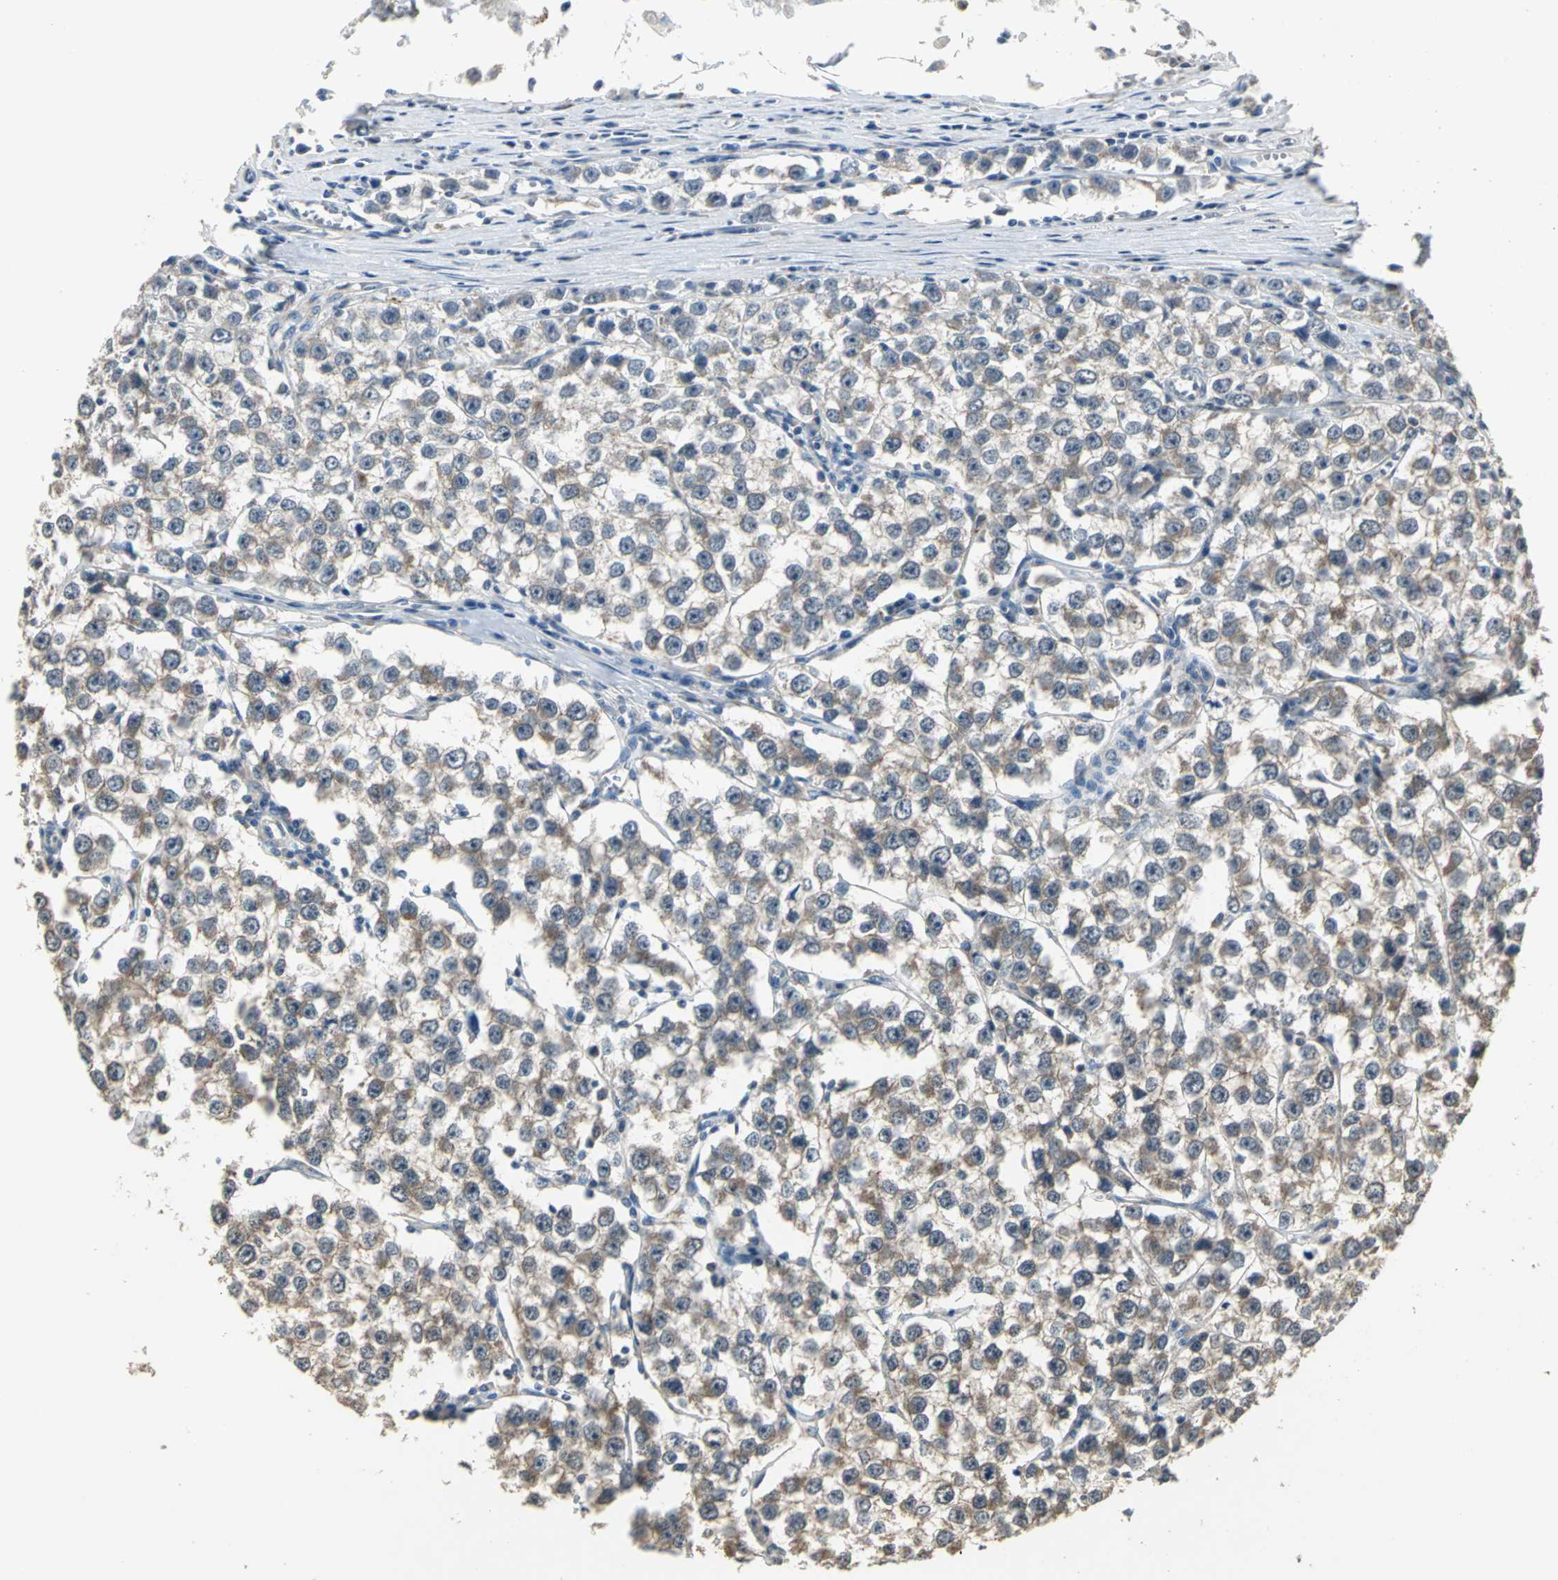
{"staining": {"intensity": "moderate", "quantity": ">75%", "location": "cytoplasmic/membranous"}, "tissue": "testis cancer", "cell_type": "Tumor cells", "image_type": "cancer", "snomed": [{"axis": "morphology", "description": "Seminoma, NOS"}, {"axis": "morphology", "description": "Carcinoma, Embryonal, NOS"}, {"axis": "topography", "description": "Testis"}], "caption": "This is a histology image of immunohistochemistry staining of testis cancer (seminoma), which shows moderate staining in the cytoplasmic/membranous of tumor cells.", "gene": "OCLN", "patient": {"sex": "male", "age": 52}}